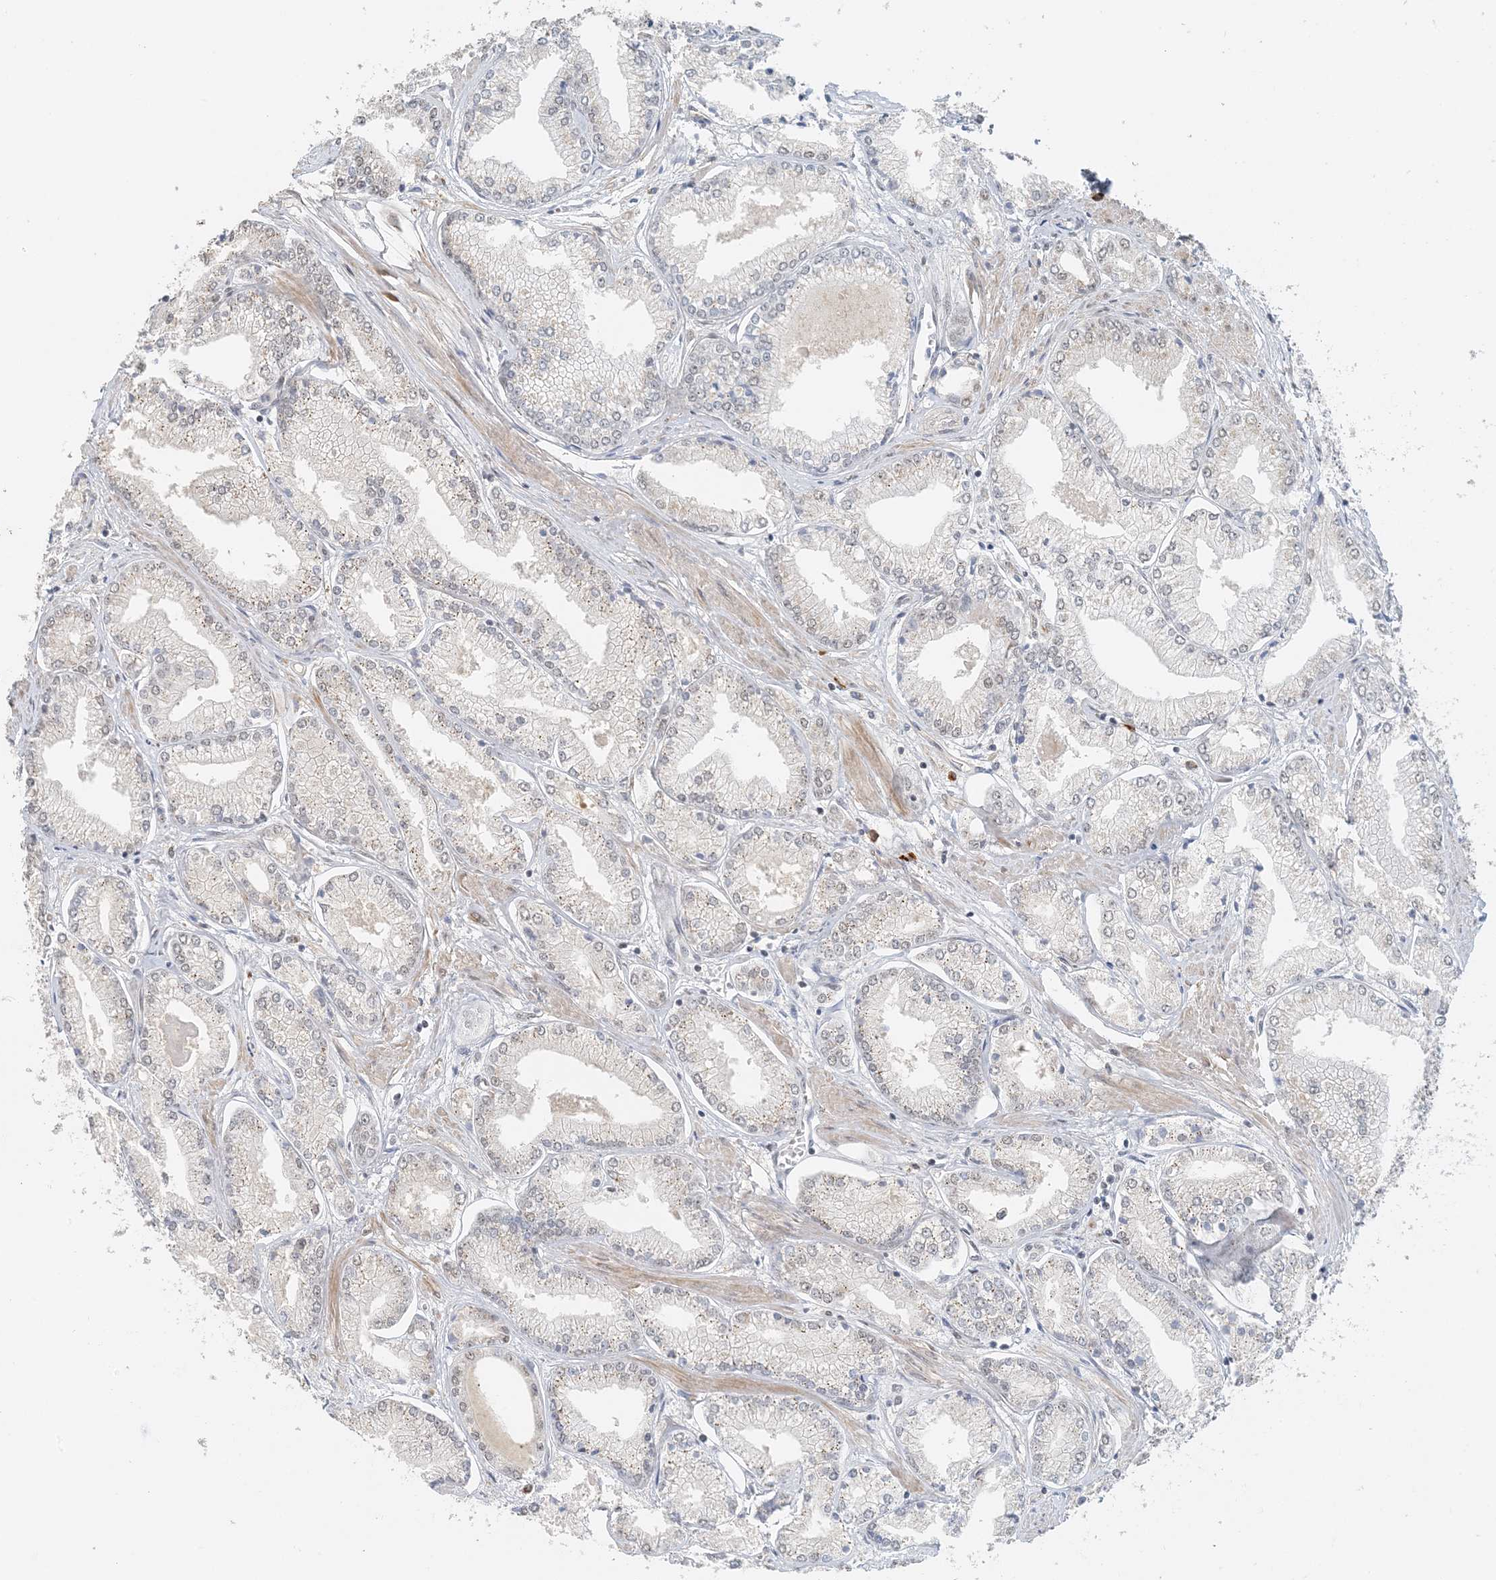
{"staining": {"intensity": "negative", "quantity": "none", "location": "none"}, "tissue": "prostate cancer", "cell_type": "Tumor cells", "image_type": "cancer", "snomed": [{"axis": "morphology", "description": "Adenocarcinoma, Low grade"}, {"axis": "topography", "description": "Prostate"}], "caption": "Tumor cells are negative for protein expression in human prostate cancer.", "gene": "ZCCHC4", "patient": {"sex": "male", "age": 60}}